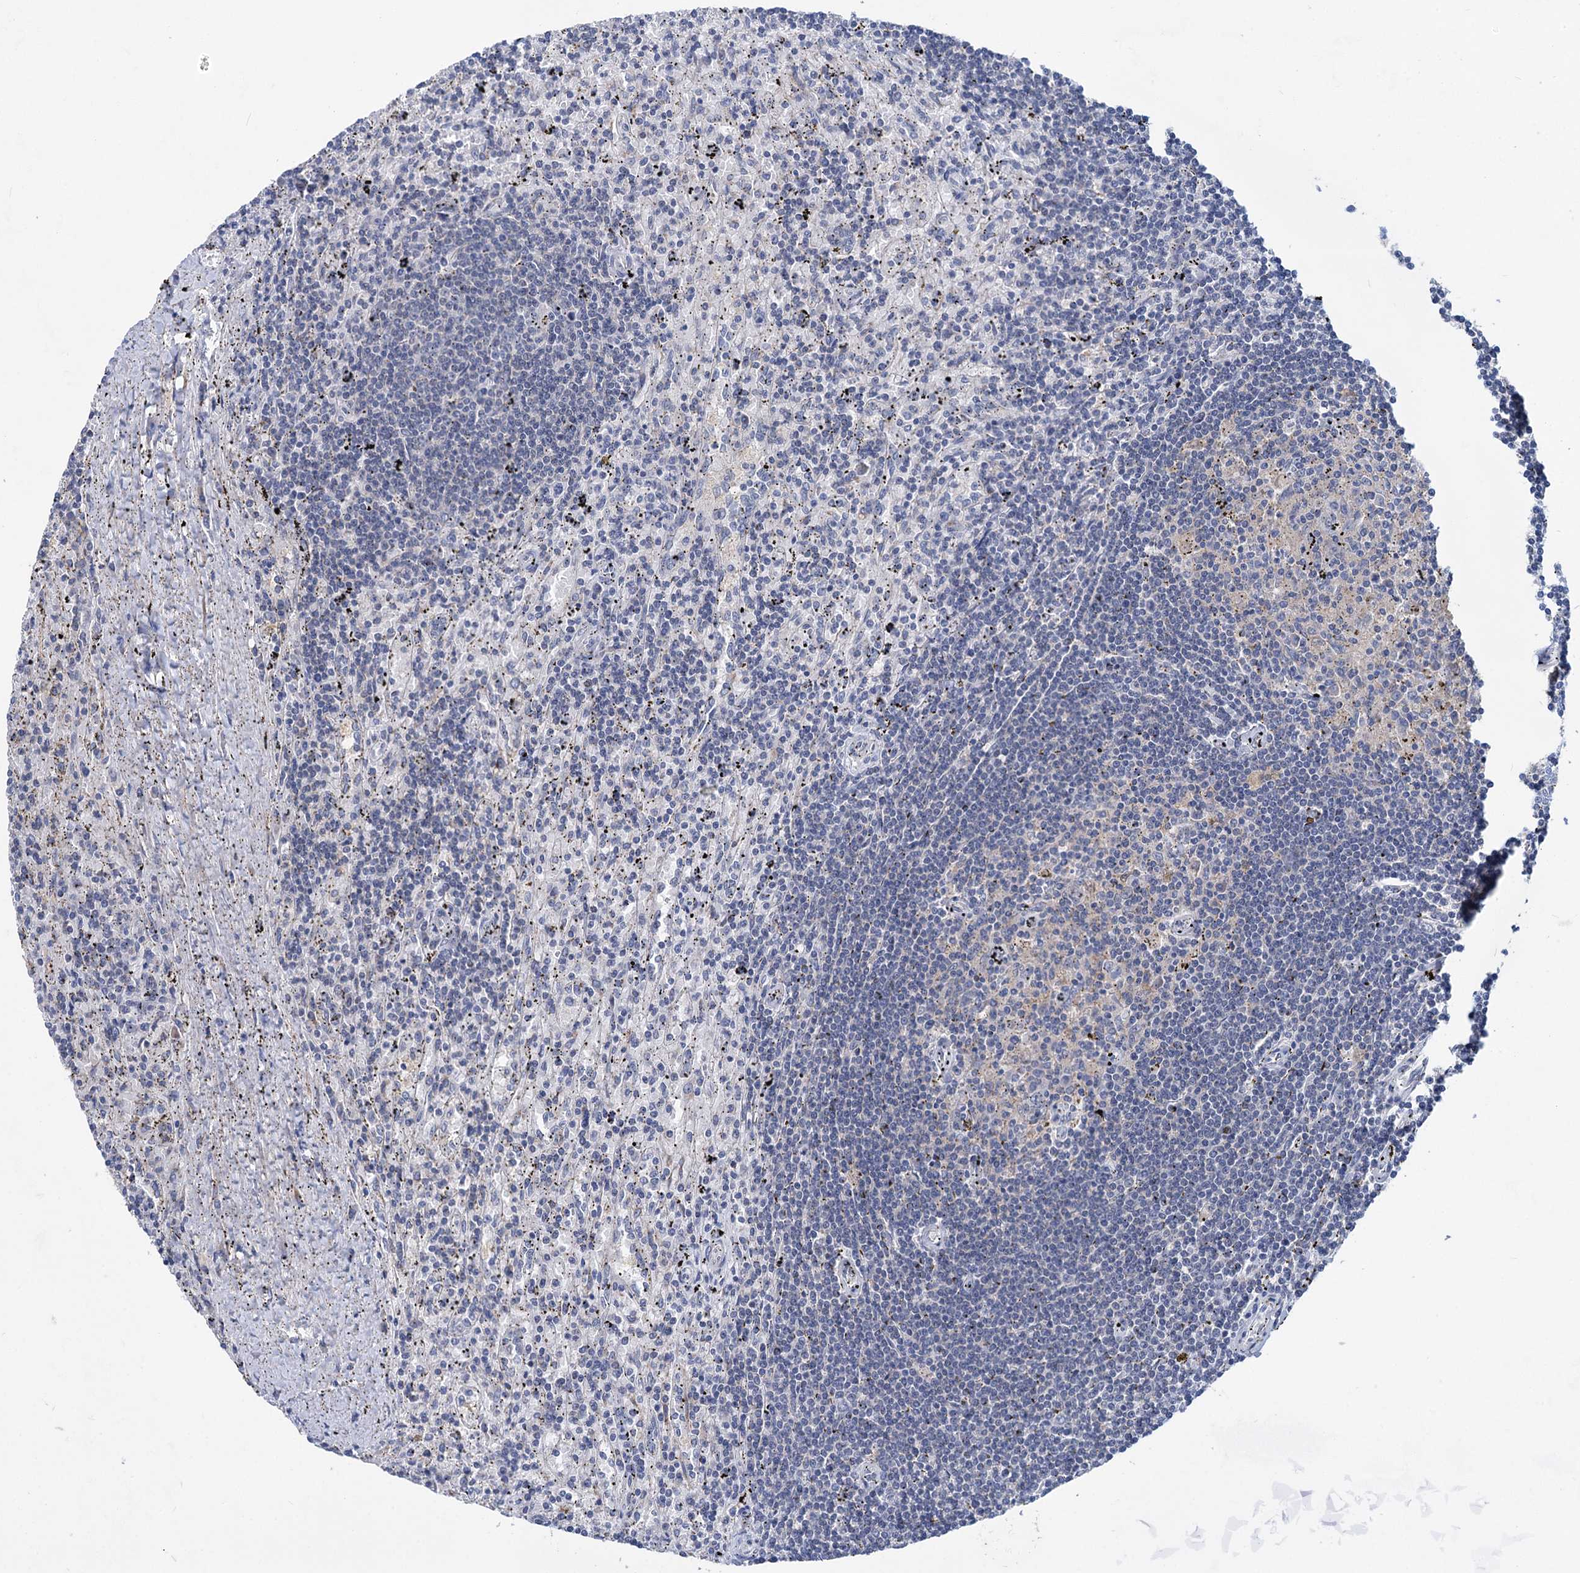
{"staining": {"intensity": "negative", "quantity": "none", "location": "none"}, "tissue": "lymphoma", "cell_type": "Tumor cells", "image_type": "cancer", "snomed": [{"axis": "morphology", "description": "Malignant lymphoma, non-Hodgkin's type, Low grade"}, {"axis": "topography", "description": "Spleen"}], "caption": "IHC photomicrograph of neoplastic tissue: human lymphoma stained with DAB (3,3'-diaminobenzidine) shows no significant protein positivity in tumor cells. The staining was performed using DAB to visualize the protein expression in brown, while the nuclei were stained in blue with hematoxylin (Magnification: 20x).", "gene": "TTC17", "patient": {"sex": "male", "age": 76}}